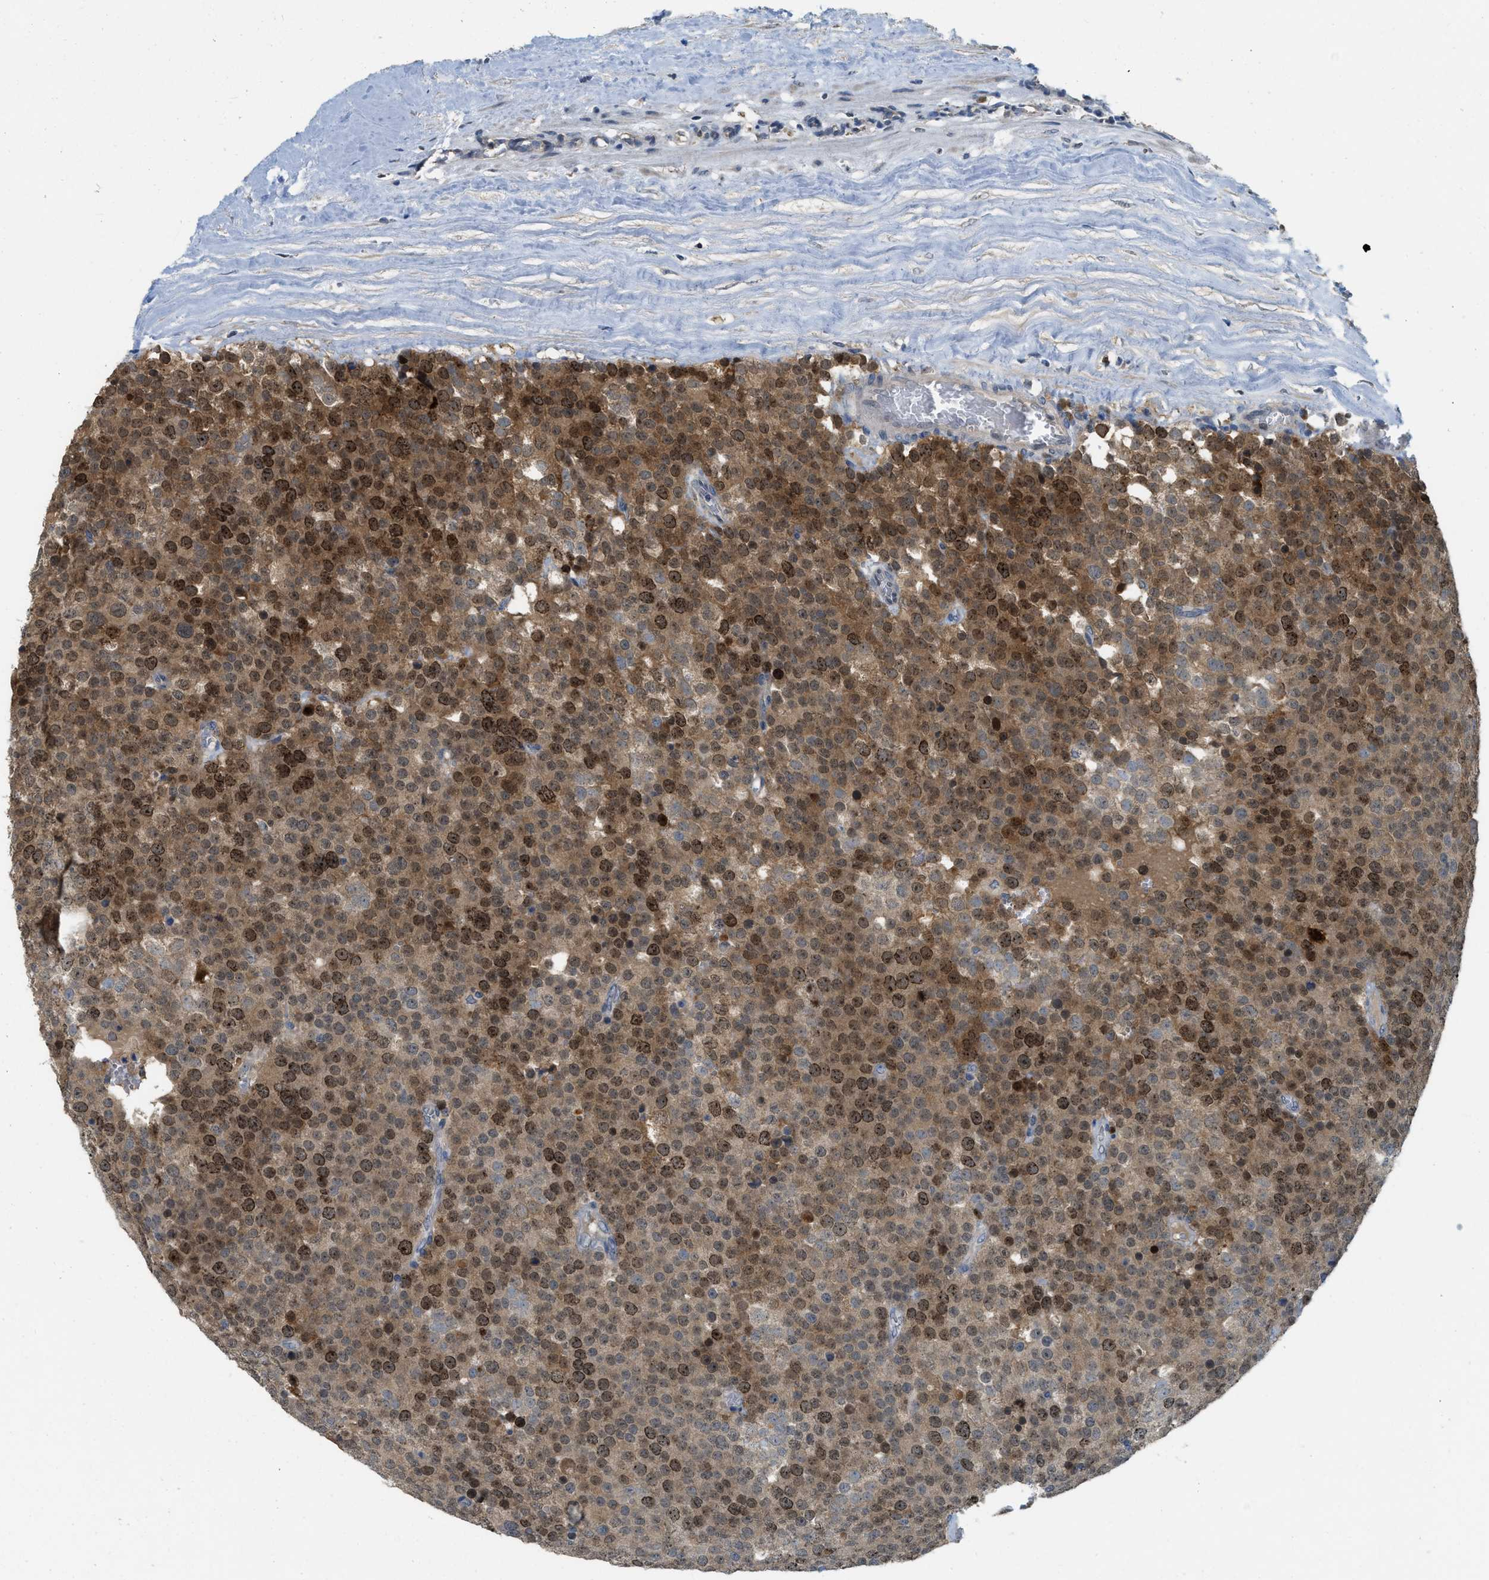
{"staining": {"intensity": "strong", "quantity": ">75%", "location": "cytoplasmic/membranous,nuclear"}, "tissue": "testis cancer", "cell_type": "Tumor cells", "image_type": "cancer", "snomed": [{"axis": "morphology", "description": "Normal tissue, NOS"}, {"axis": "morphology", "description": "Seminoma, NOS"}, {"axis": "topography", "description": "Testis"}], "caption": "Immunohistochemistry (IHC) of human testis seminoma demonstrates high levels of strong cytoplasmic/membranous and nuclear staining in approximately >75% of tumor cells.", "gene": "MIS18A", "patient": {"sex": "male", "age": 71}}